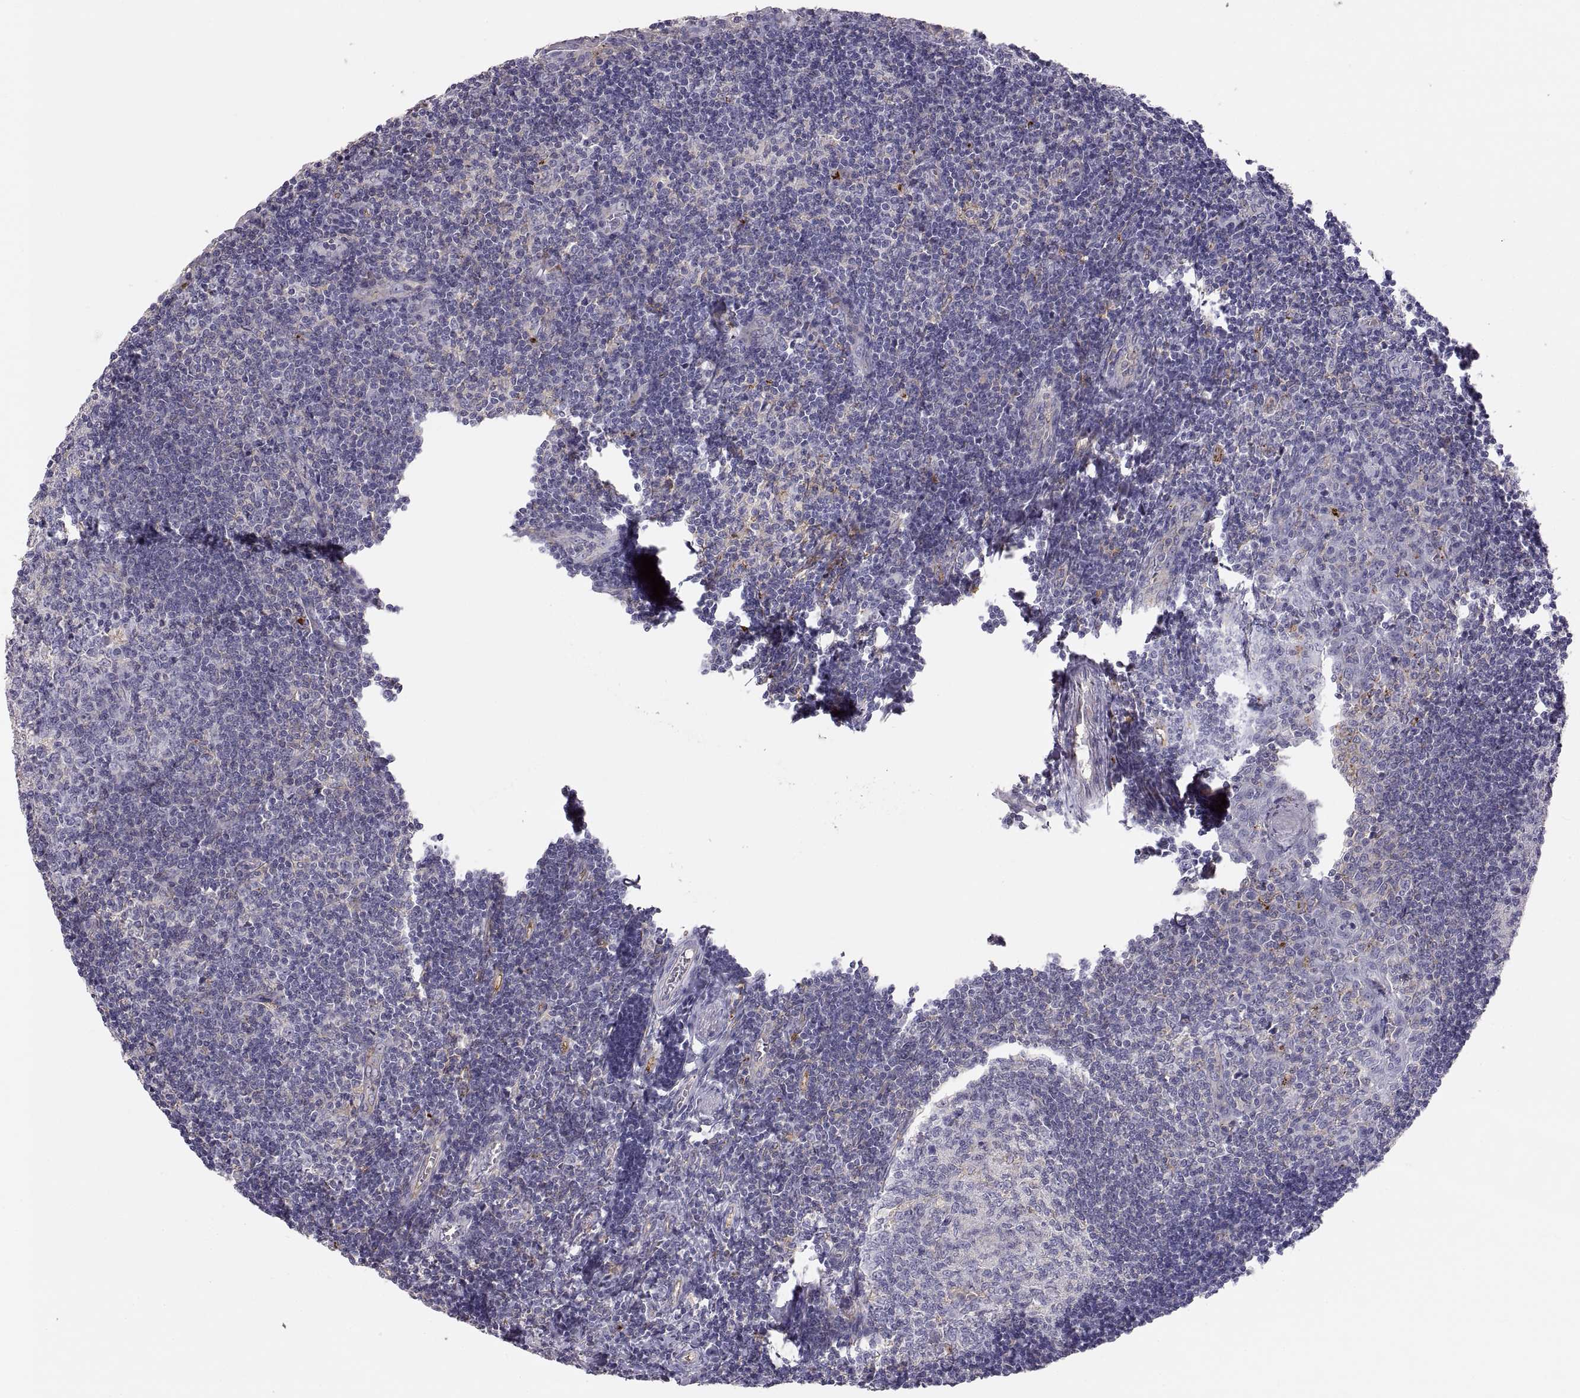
{"staining": {"intensity": "weak", "quantity": "<25%", "location": "cytoplasmic/membranous"}, "tissue": "tonsil", "cell_type": "Germinal center cells", "image_type": "normal", "snomed": [{"axis": "morphology", "description": "Normal tissue, NOS"}, {"axis": "topography", "description": "Tonsil"}], "caption": "A high-resolution histopathology image shows immunohistochemistry staining of normal tonsil, which shows no significant staining in germinal center cells. Nuclei are stained in blue.", "gene": "RALB", "patient": {"sex": "female", "age": 13}}